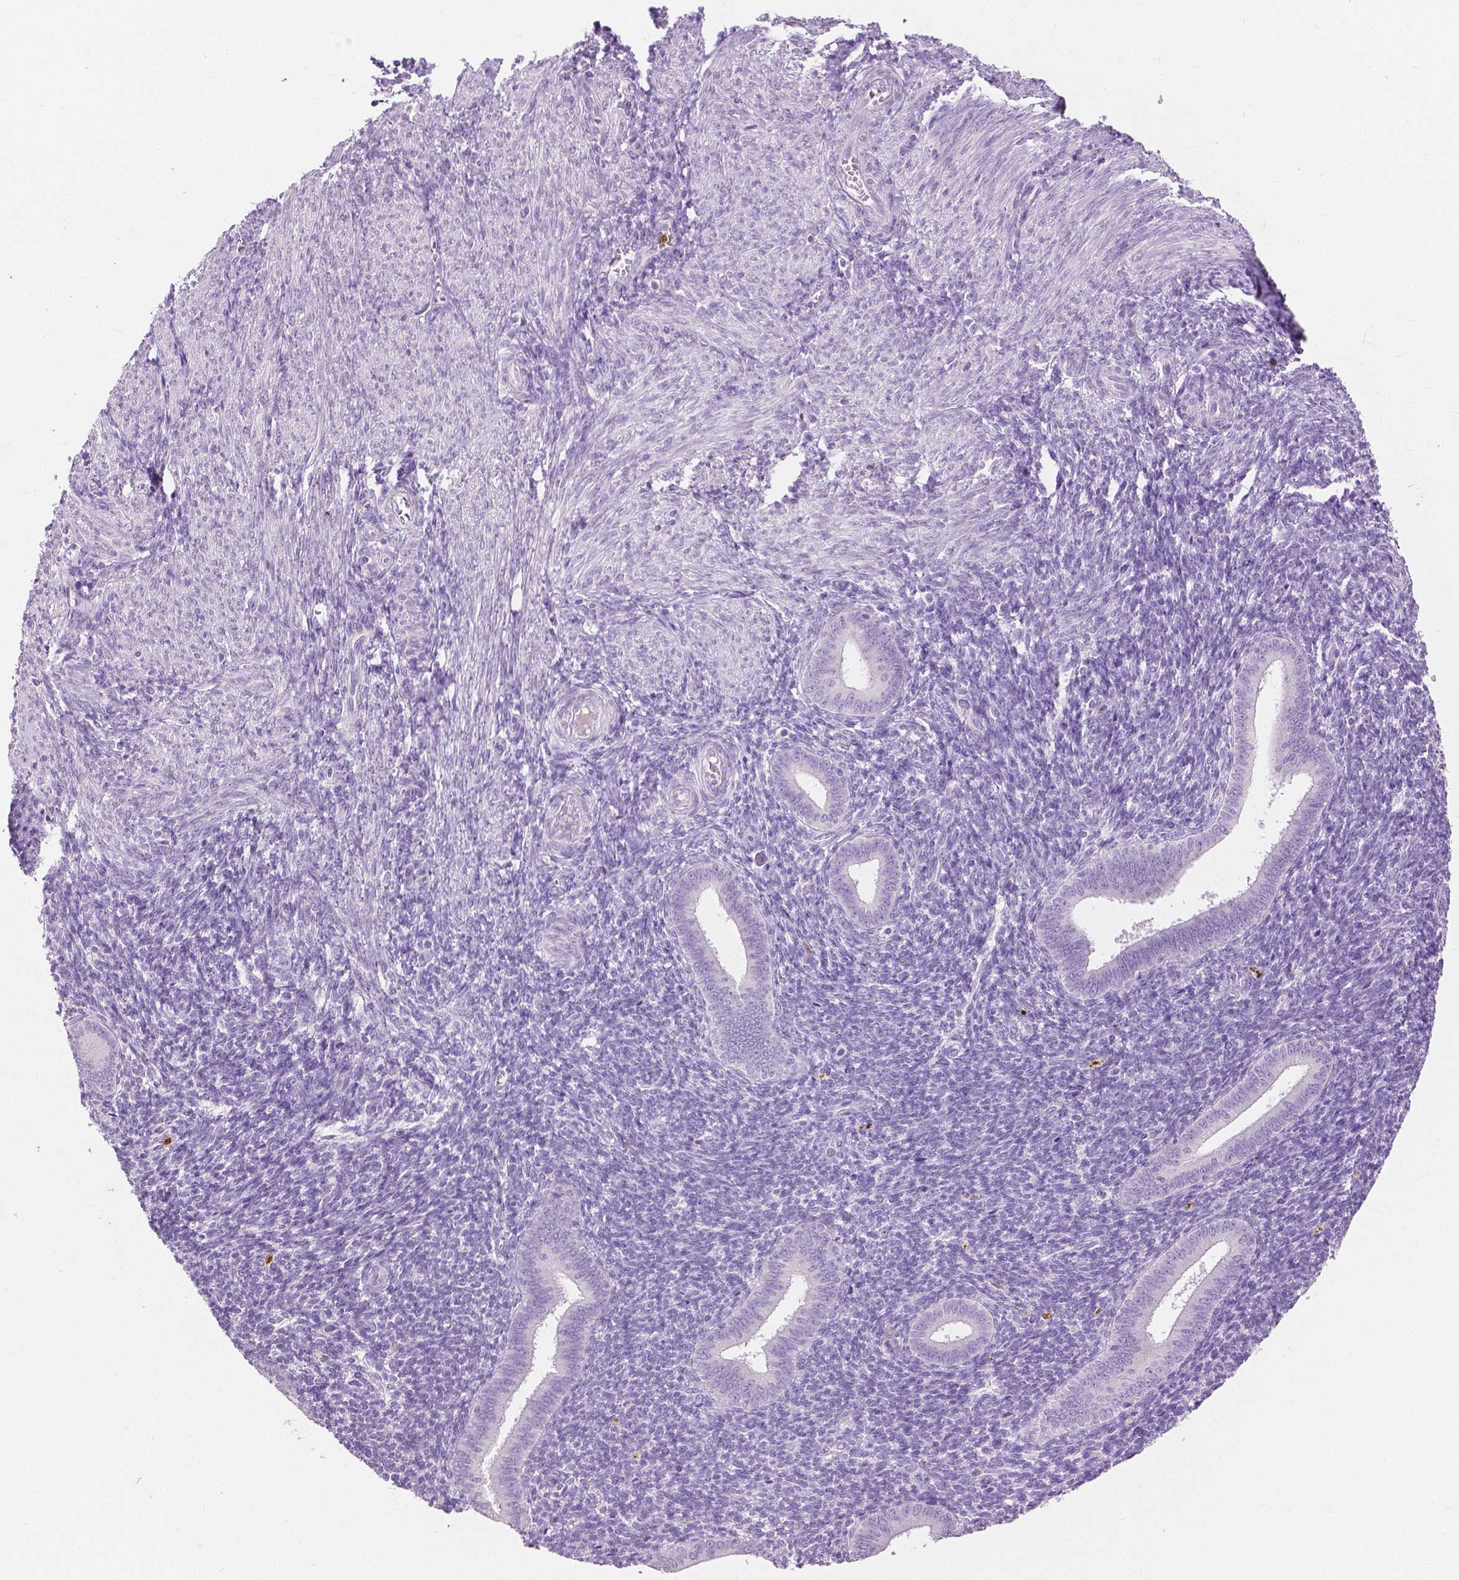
{"staining": {"intensity": "negative", "quantity": "none", "location": "none"}, "tissue": "endometrium", "cell_type": "Cells in endometrial stroma", "image_type": "normal", "snomed": [{"axis": "morphology", "description": "Normal tissue, NOS"}, {"axis": "topography", "description": "Endometrium"}], "caption": "DAB (3,3'-diaminobenzidine) immunohistochemical staining of benign human endometrium exhibits no significant staining in cells in endometrial stroma.", "gene": "CXCR2", "patient": {"sex": "female", "age": 25}}